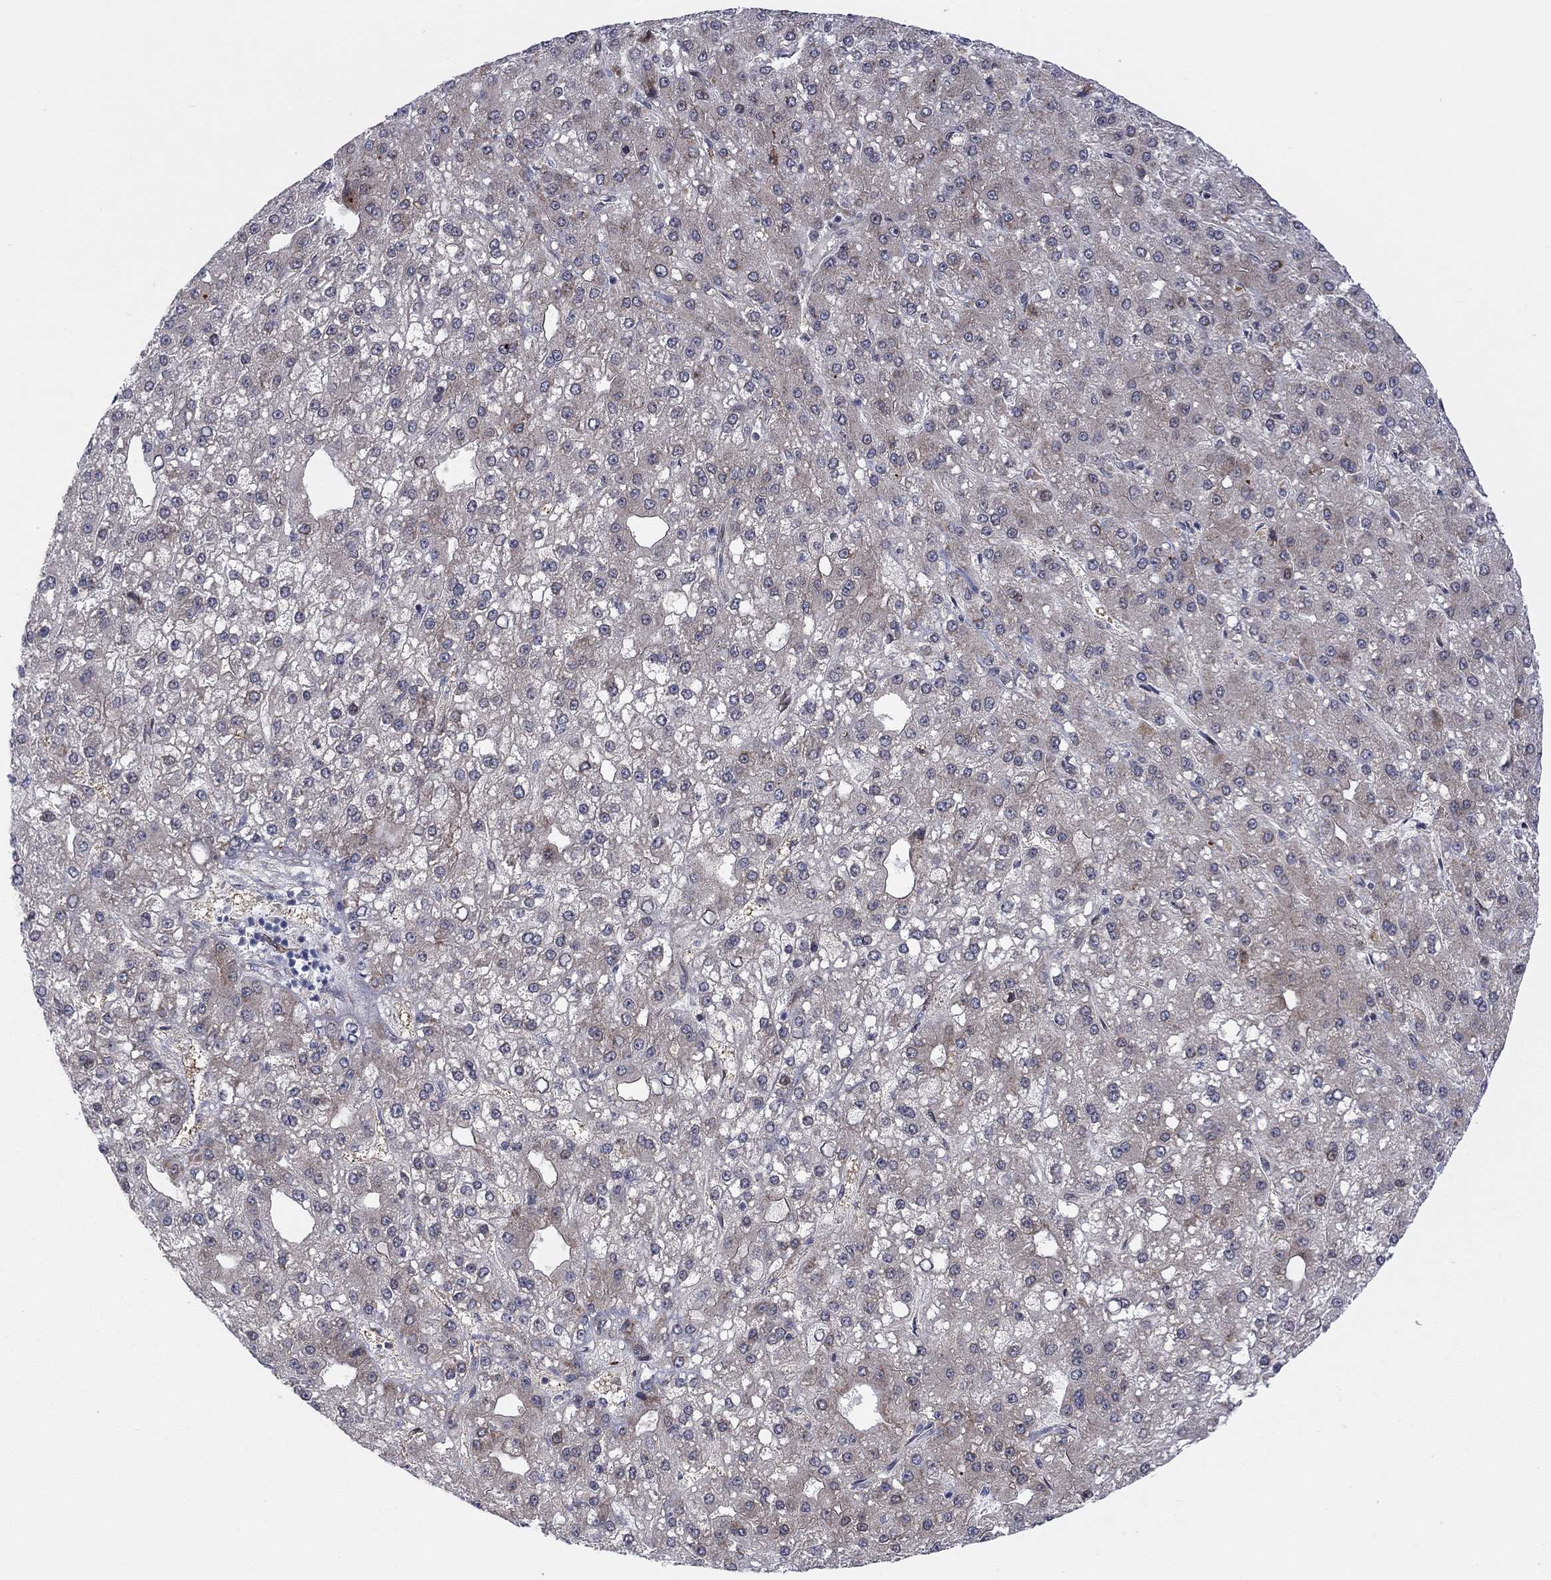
{"staining": {"intensity": "negative", "quantity": "none", "location": "none"}, "tissue": "liver cancer", "cell_type": "Tumor cells", "image_type": "cancer", "snomed": [{"axis": "morphology", "description": "Carcinoma, Hepatocellular, NOS"}, {"axis": "topography", "description": "Liver"}], "caption": "Hepatocellular carcinoma (liver) was stained to show a protein in brown. There is no significant expression in tumor cells.", "gene": "TTC21B", "patient": {"sex": "male", "age": 67}}